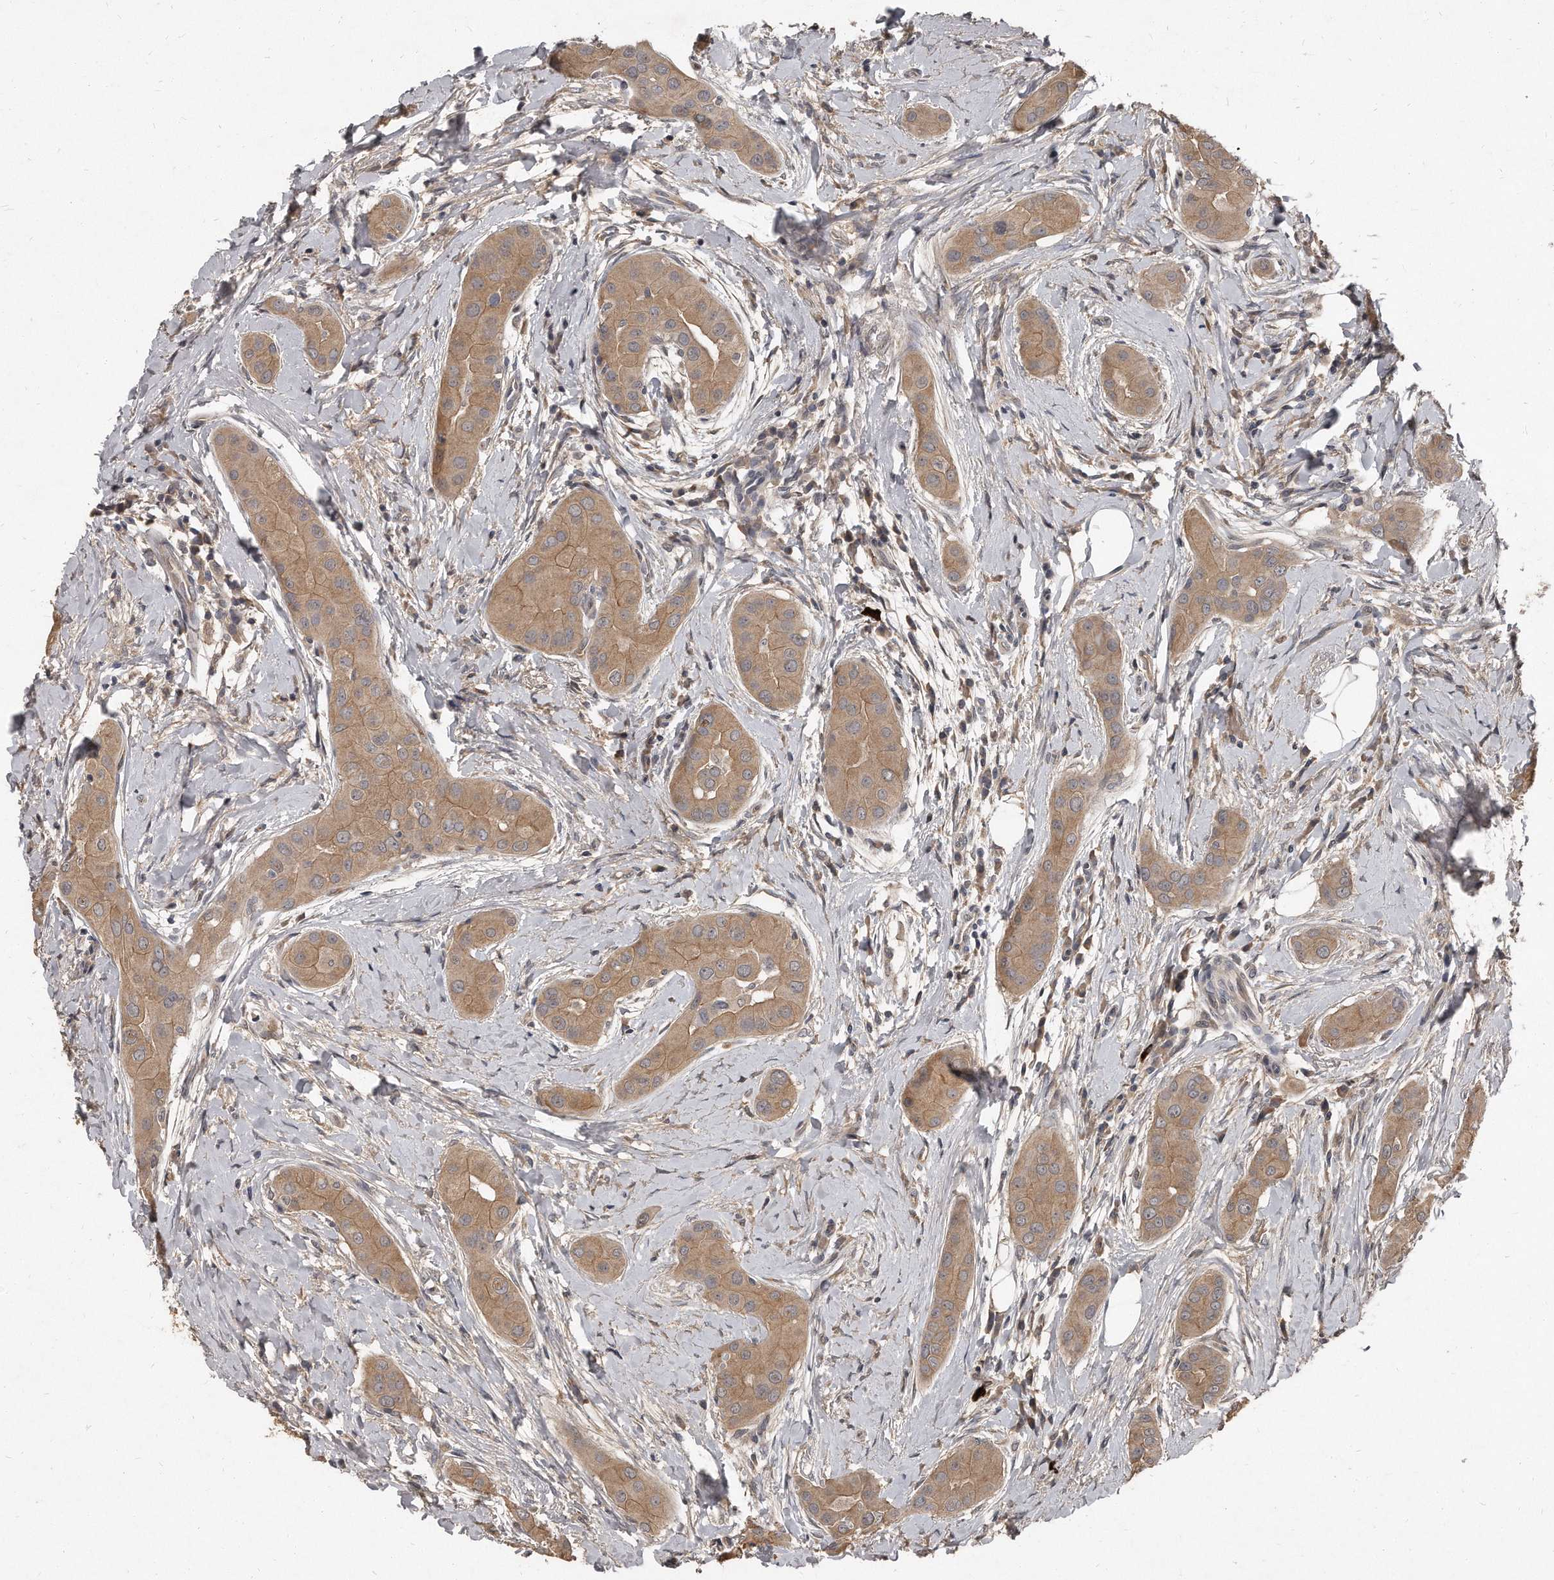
{"staining": {"intensity": "moderate", "quantity": ">75%", "location": "cytoplasmic/membranous"}, "tissue": "thyroid cancer", "cell_type": "Tumor cells", "image_type": "cancer", "snomed": [{"axis": "morphology", "description": "Papillary adenocarcinoma, NOS"}, {"axis": "topography", "description": "Thyroid gland"}], "caption": "DAB (3,3'-diaminobenzidine) immunohistochemical staining of thyroid papillary adenocarcinoma demonstrates moderate cytoplasmic/membranous protein expression in approximately >75% of tumor cells.", "gene": "GRB10", "patient": {"sex": "male", "age": 33}}